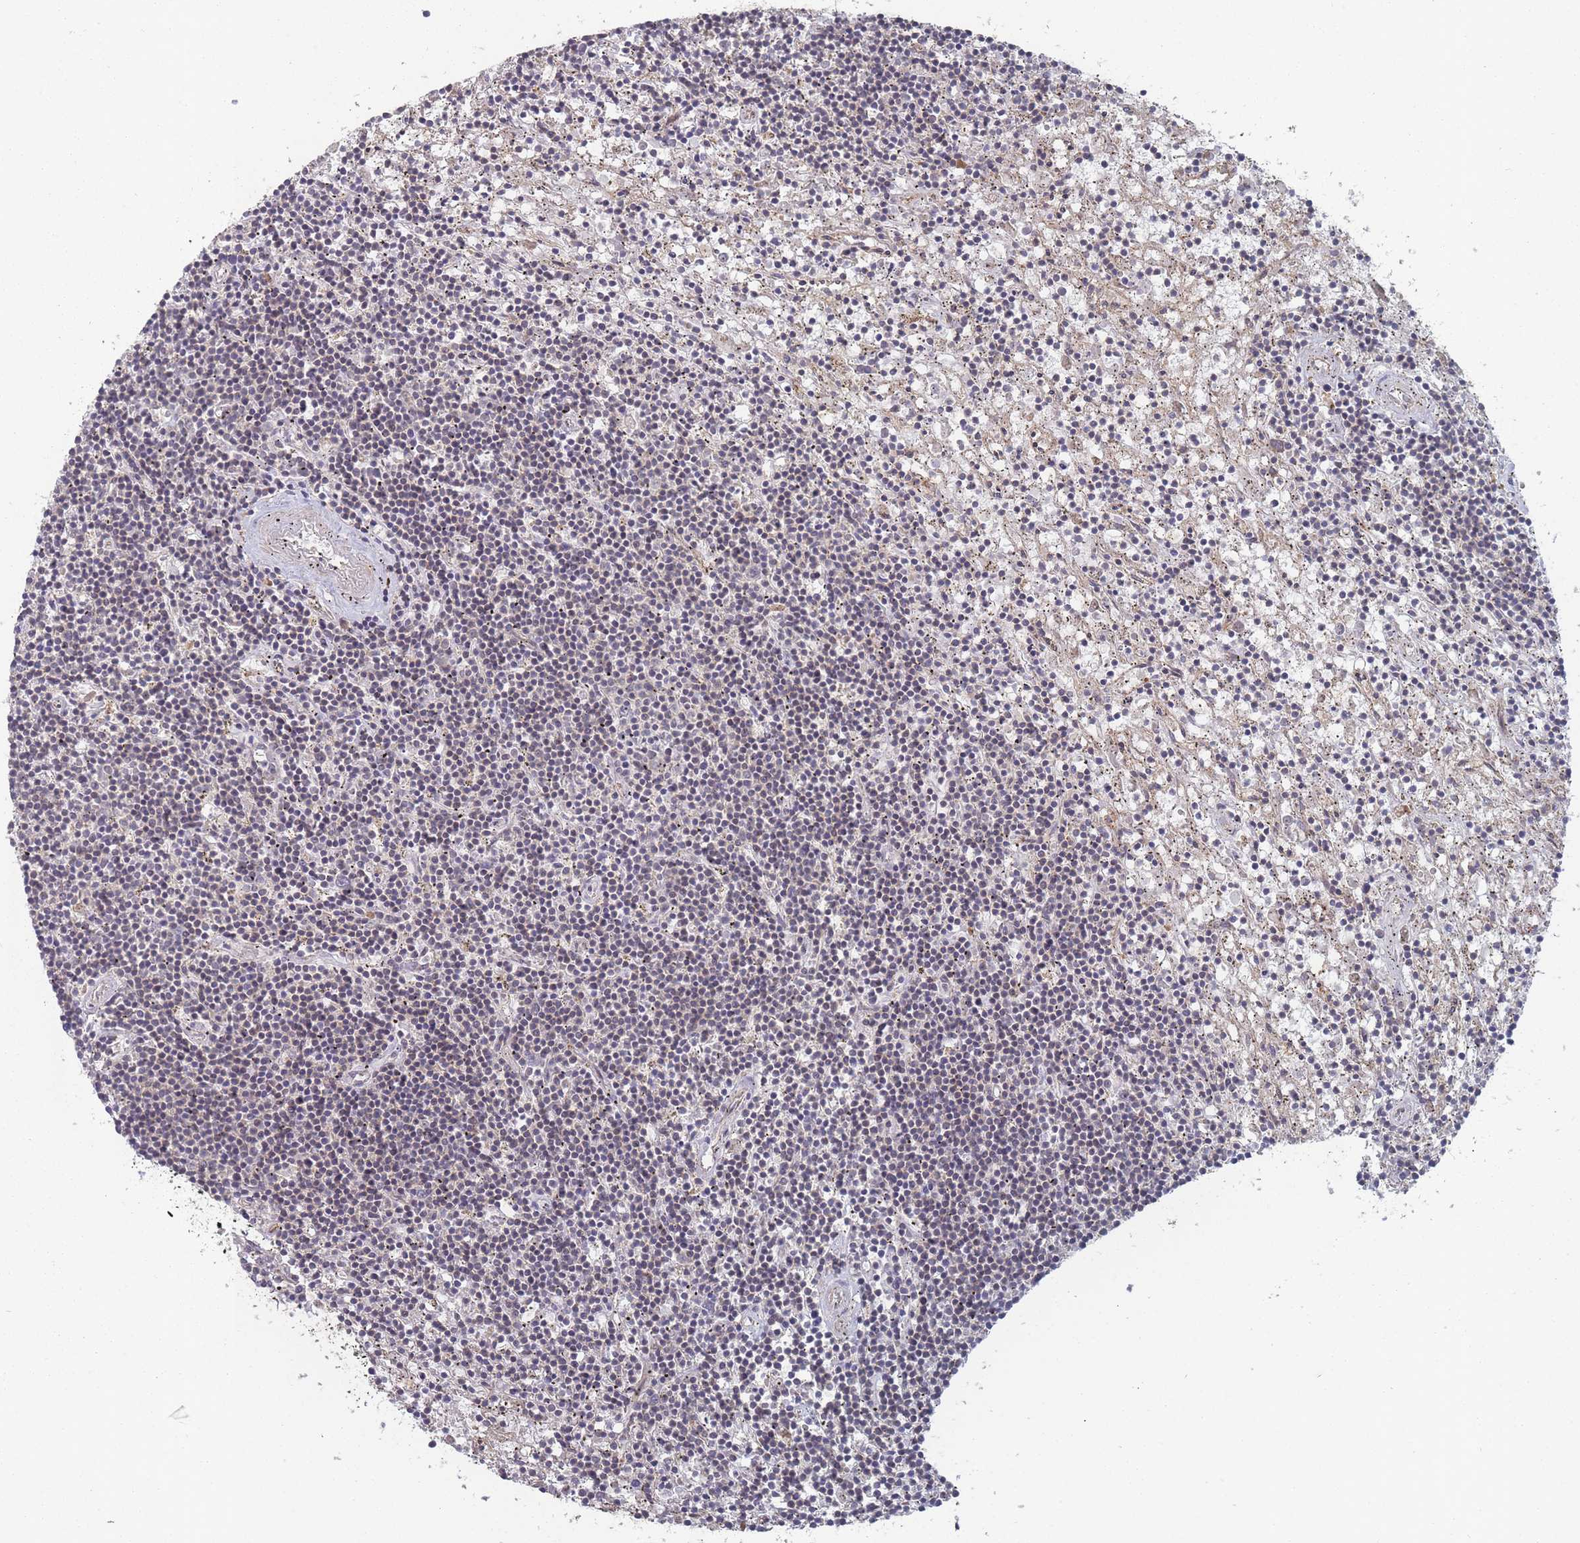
{"staining": {"intensity": "negative", "quantity": "none", "location": "none"}, "tissue": "lymphoma", "cell_type": "Tumor cells", "image_type": "cancer", "snomed": [{"axis": "morphology", "description": "Malignant lymphoma, non-Hodgkin's type, Low grade"}, {"axis": "topography", "description": "Spleen"}], "caption": "The immunohistochemistry histopathology image has no significant staining in tumor cells of lymphoma tissue.", "gene": "CNTRL", "patient": {"sex": "male", "age": 76}}